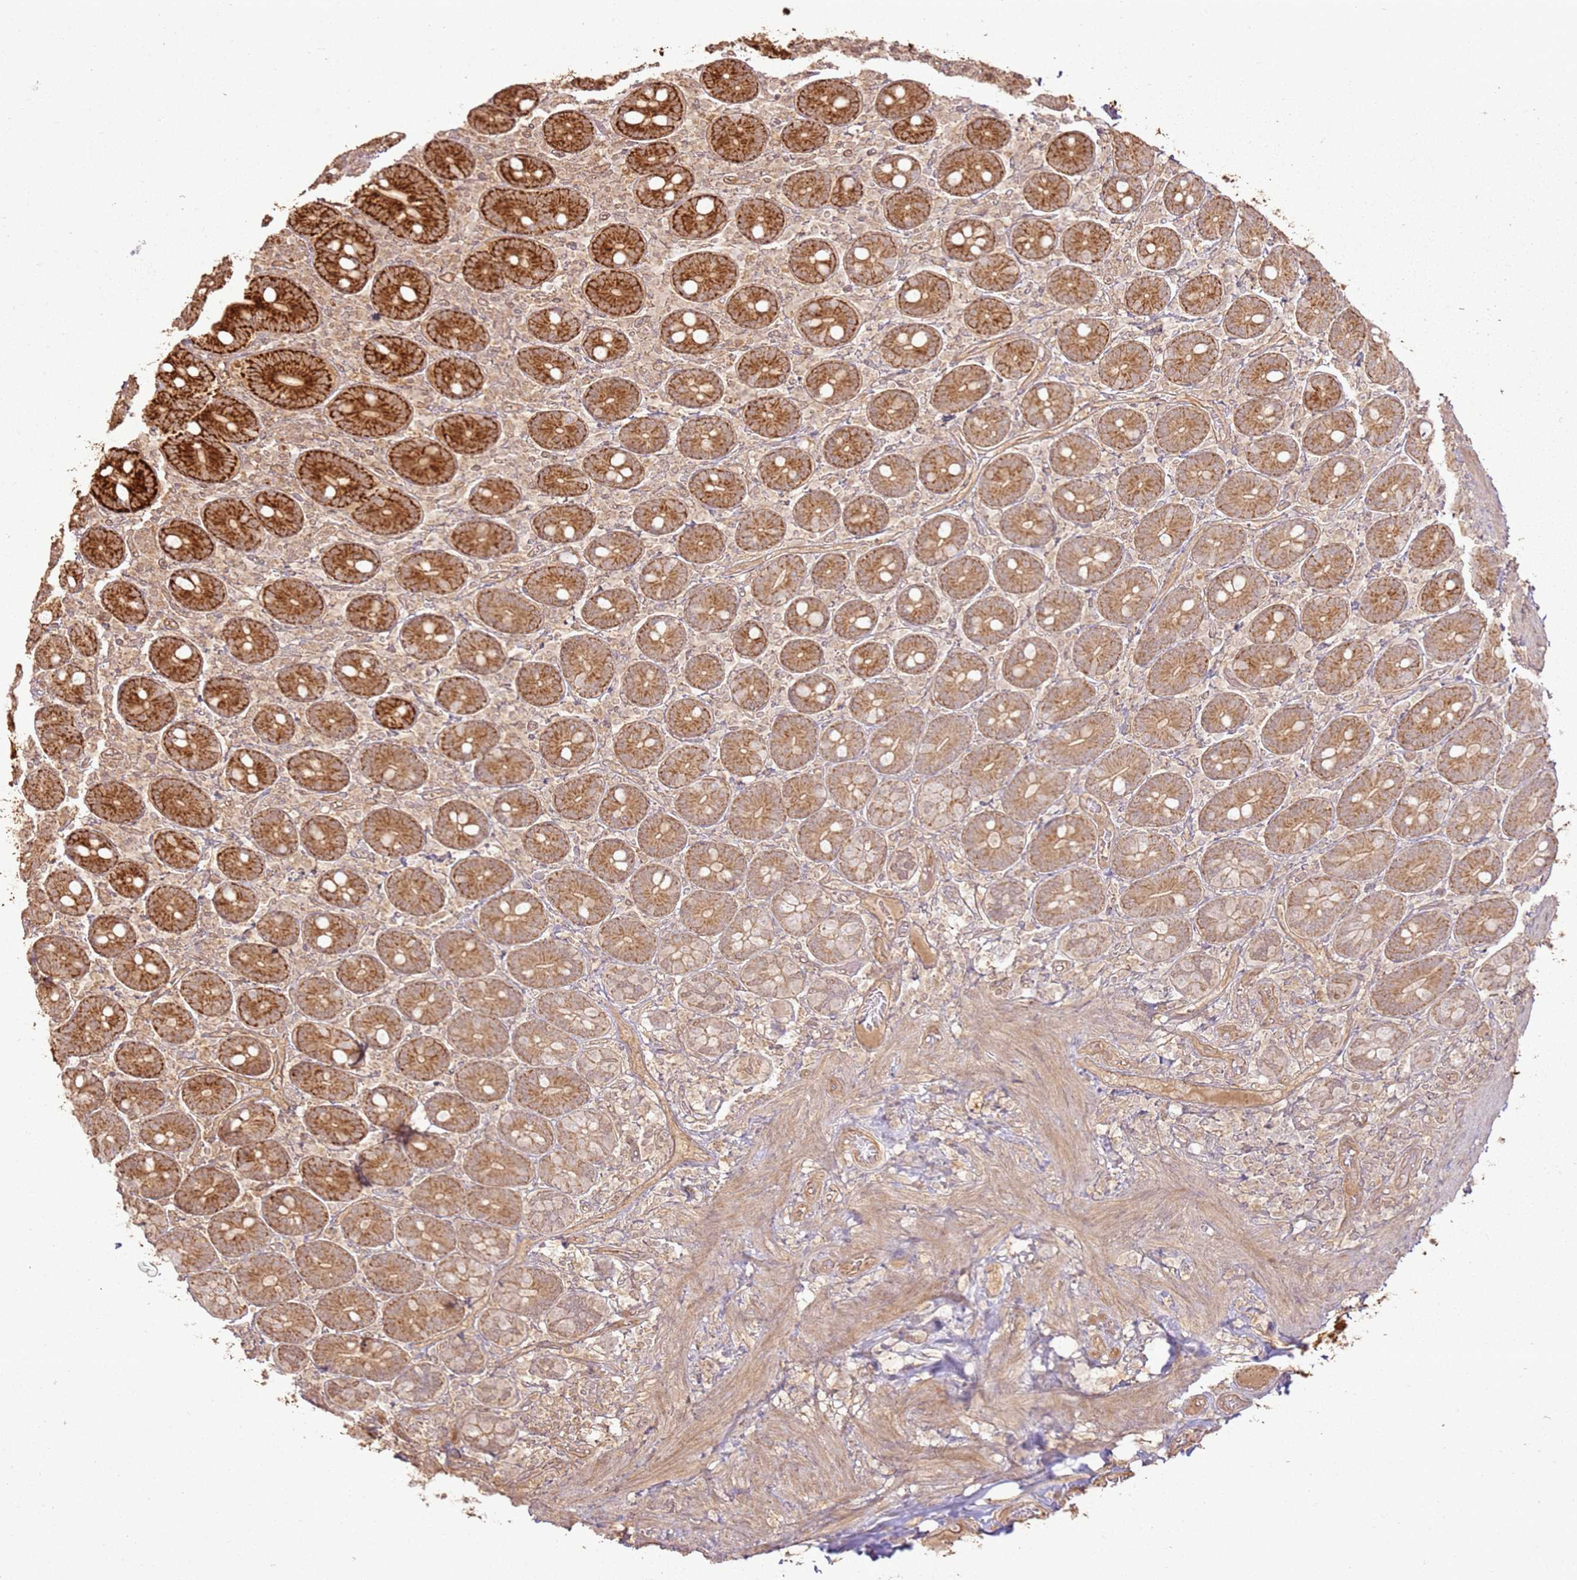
{"staining": {"intensity": "strong", "quantity": ">75%", "location": "cytoplasmic/membranous"}, "tissue": "duodenum", "cell_type": "Glandular cells", "image_type": "normal", "snomed": [{"axis": "morphology", "description": "Normal tissue, NOS"}, {"axis": "topography", "description": "Duodenum"}], "caption": "Strong cytoplasmic/membranous expression is seen in approximately >75% of glandular cells in benign duodenum.", "gene": "ZNF776", "patient": {"sex": "female", "age": 62}}